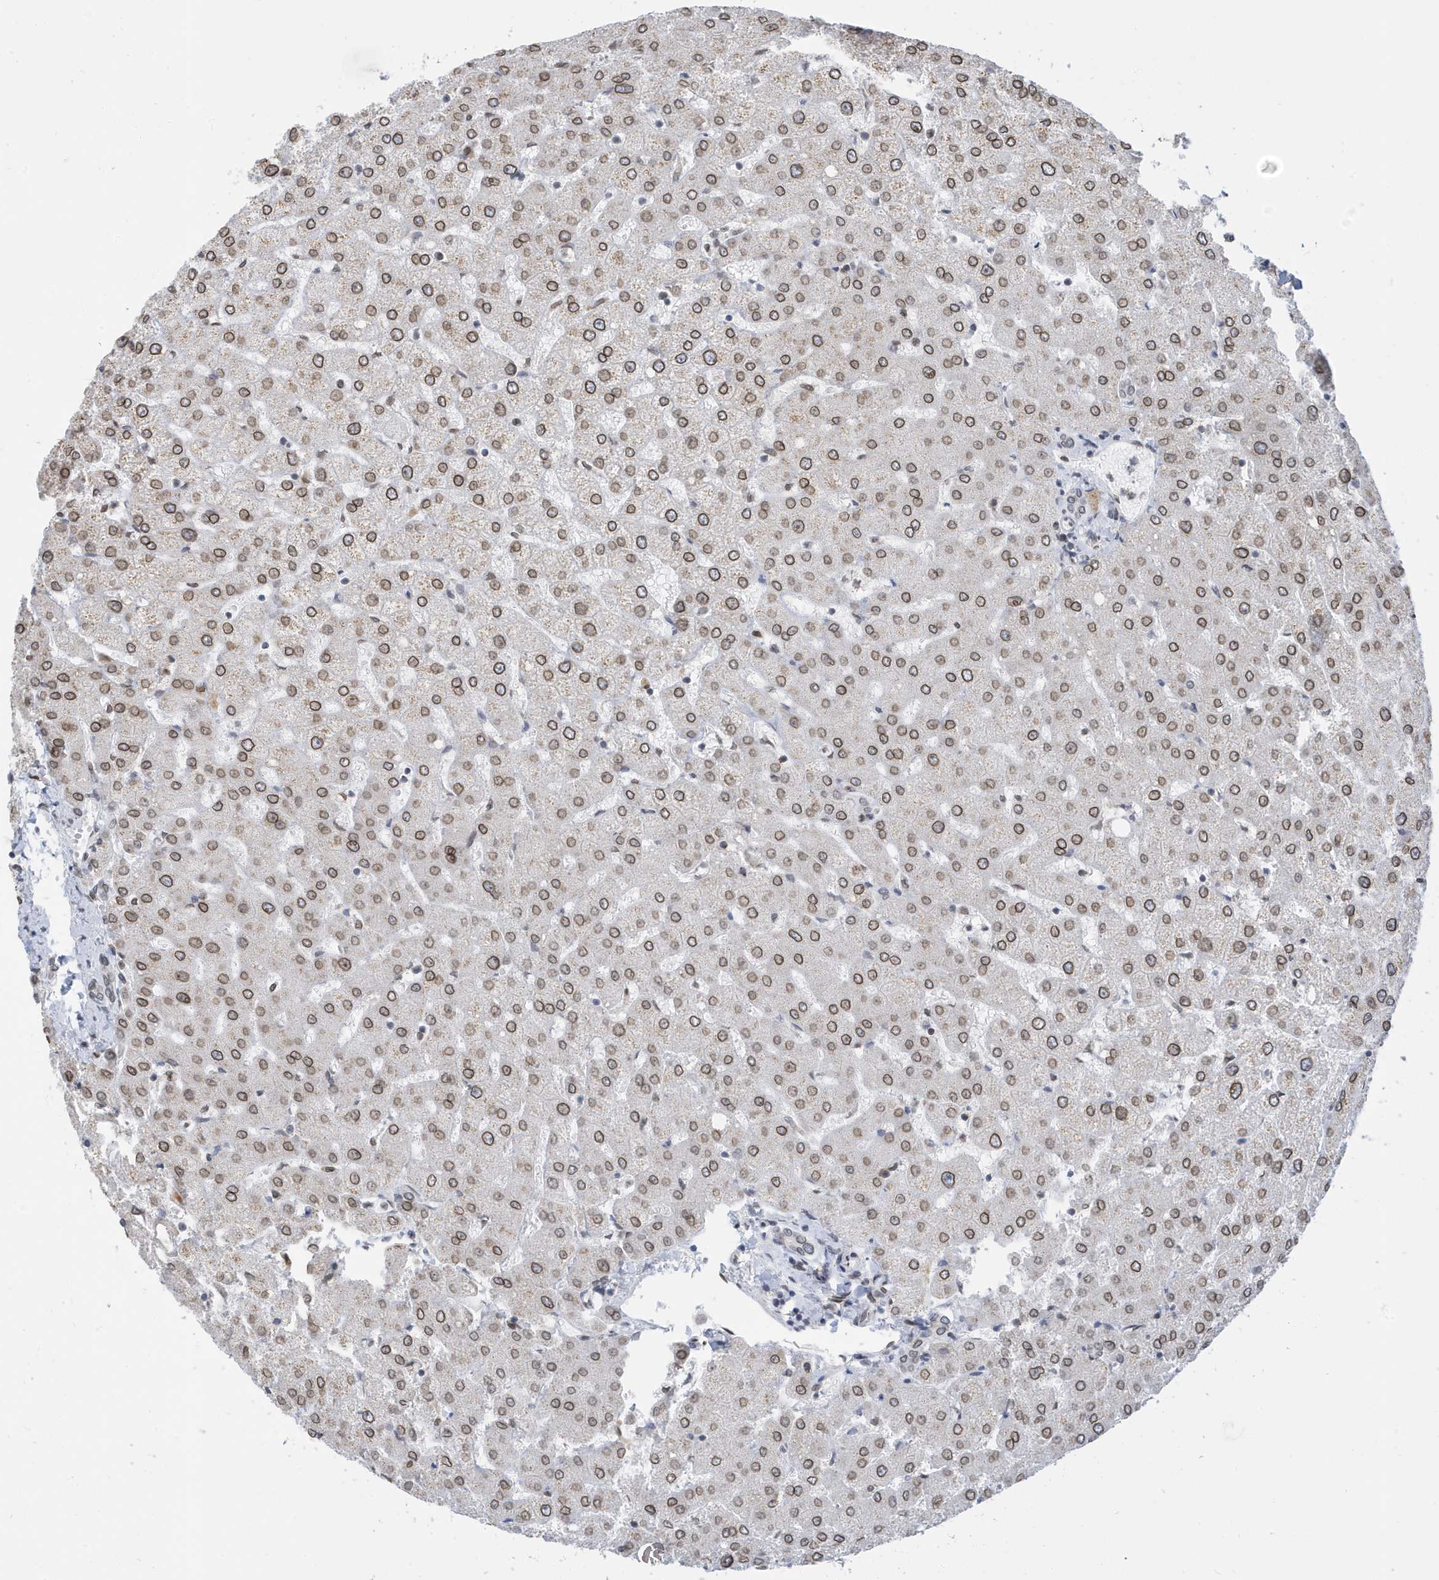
{"staining": {"intensity": "negative", "quantity": "none", "location": "none"}, "tissue": "liver", "cell_type": "Cholangiocytes", "image_type": "normal", "snomed": [{"axis": "morphology", "description": "Normal tissue, NOS"}, {"axis": "topography", "description": "Liver"}], "caption": "Cholangiocytes show no significant staining in unremarkable liver.", "gene": "PCYT1A", "patient": {"sex": "female", "age": 54}}